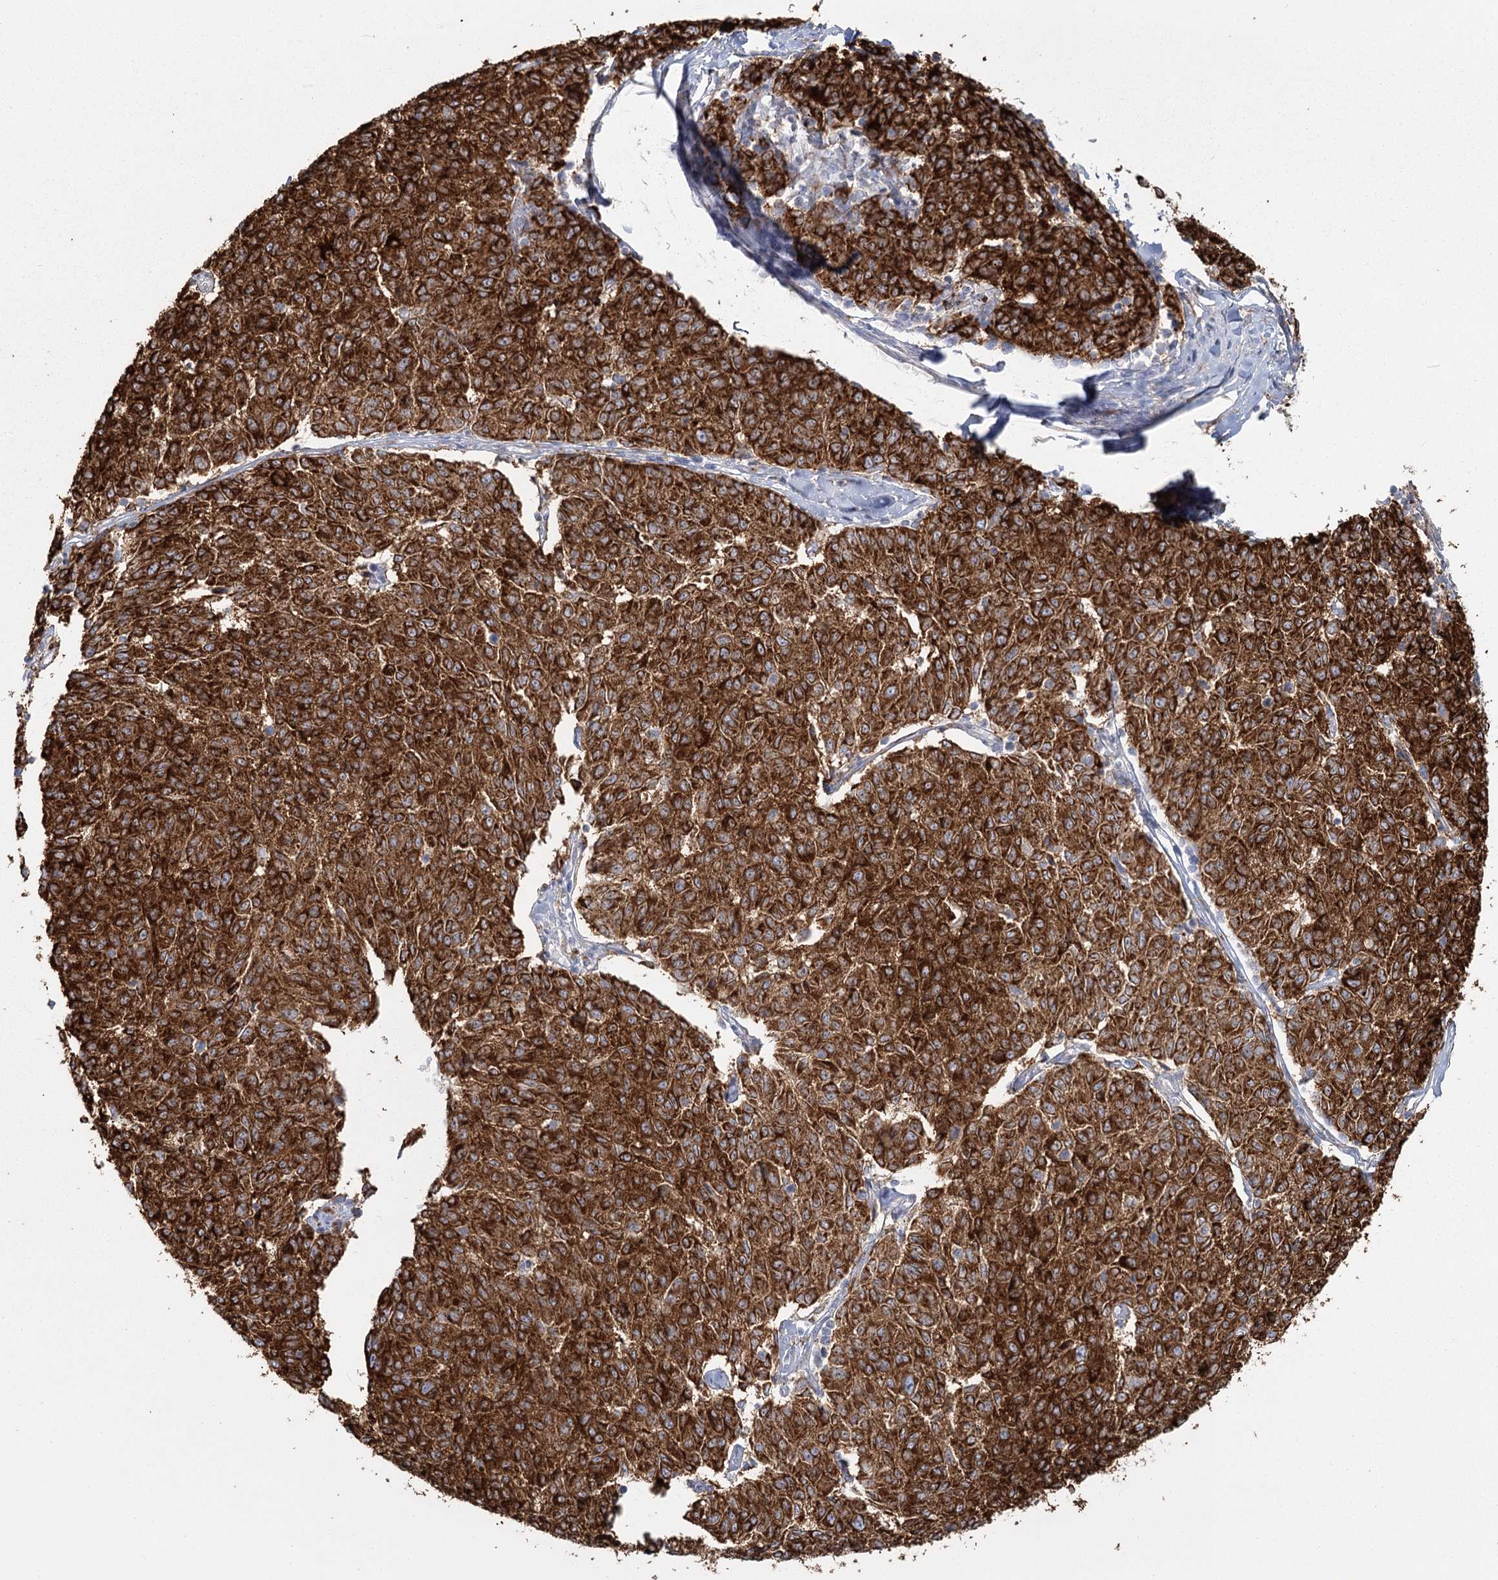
{"staining": {"intensity": "strong", "quantity": ">75%", "location": "cytoplasmic/membranous"}, "tissue": "melanoma", "cell_type": "Tumor cells", "image_type": "cancer", "snomed": [{"axis": "morphology", "description": "Malignant melanoma, NOS"}, {"axis": "topography", "description": "Skin"}], "caption": "Immunohistochemical staining of melanoma displays strong cytoplasmic/membranous protein expression in about >75% of tumor cells. (brown staining indicates protein expression, while blue staining denotes nuclei).", "gene": "HARS2", "patient": {"sex": "female", "age": 72}}